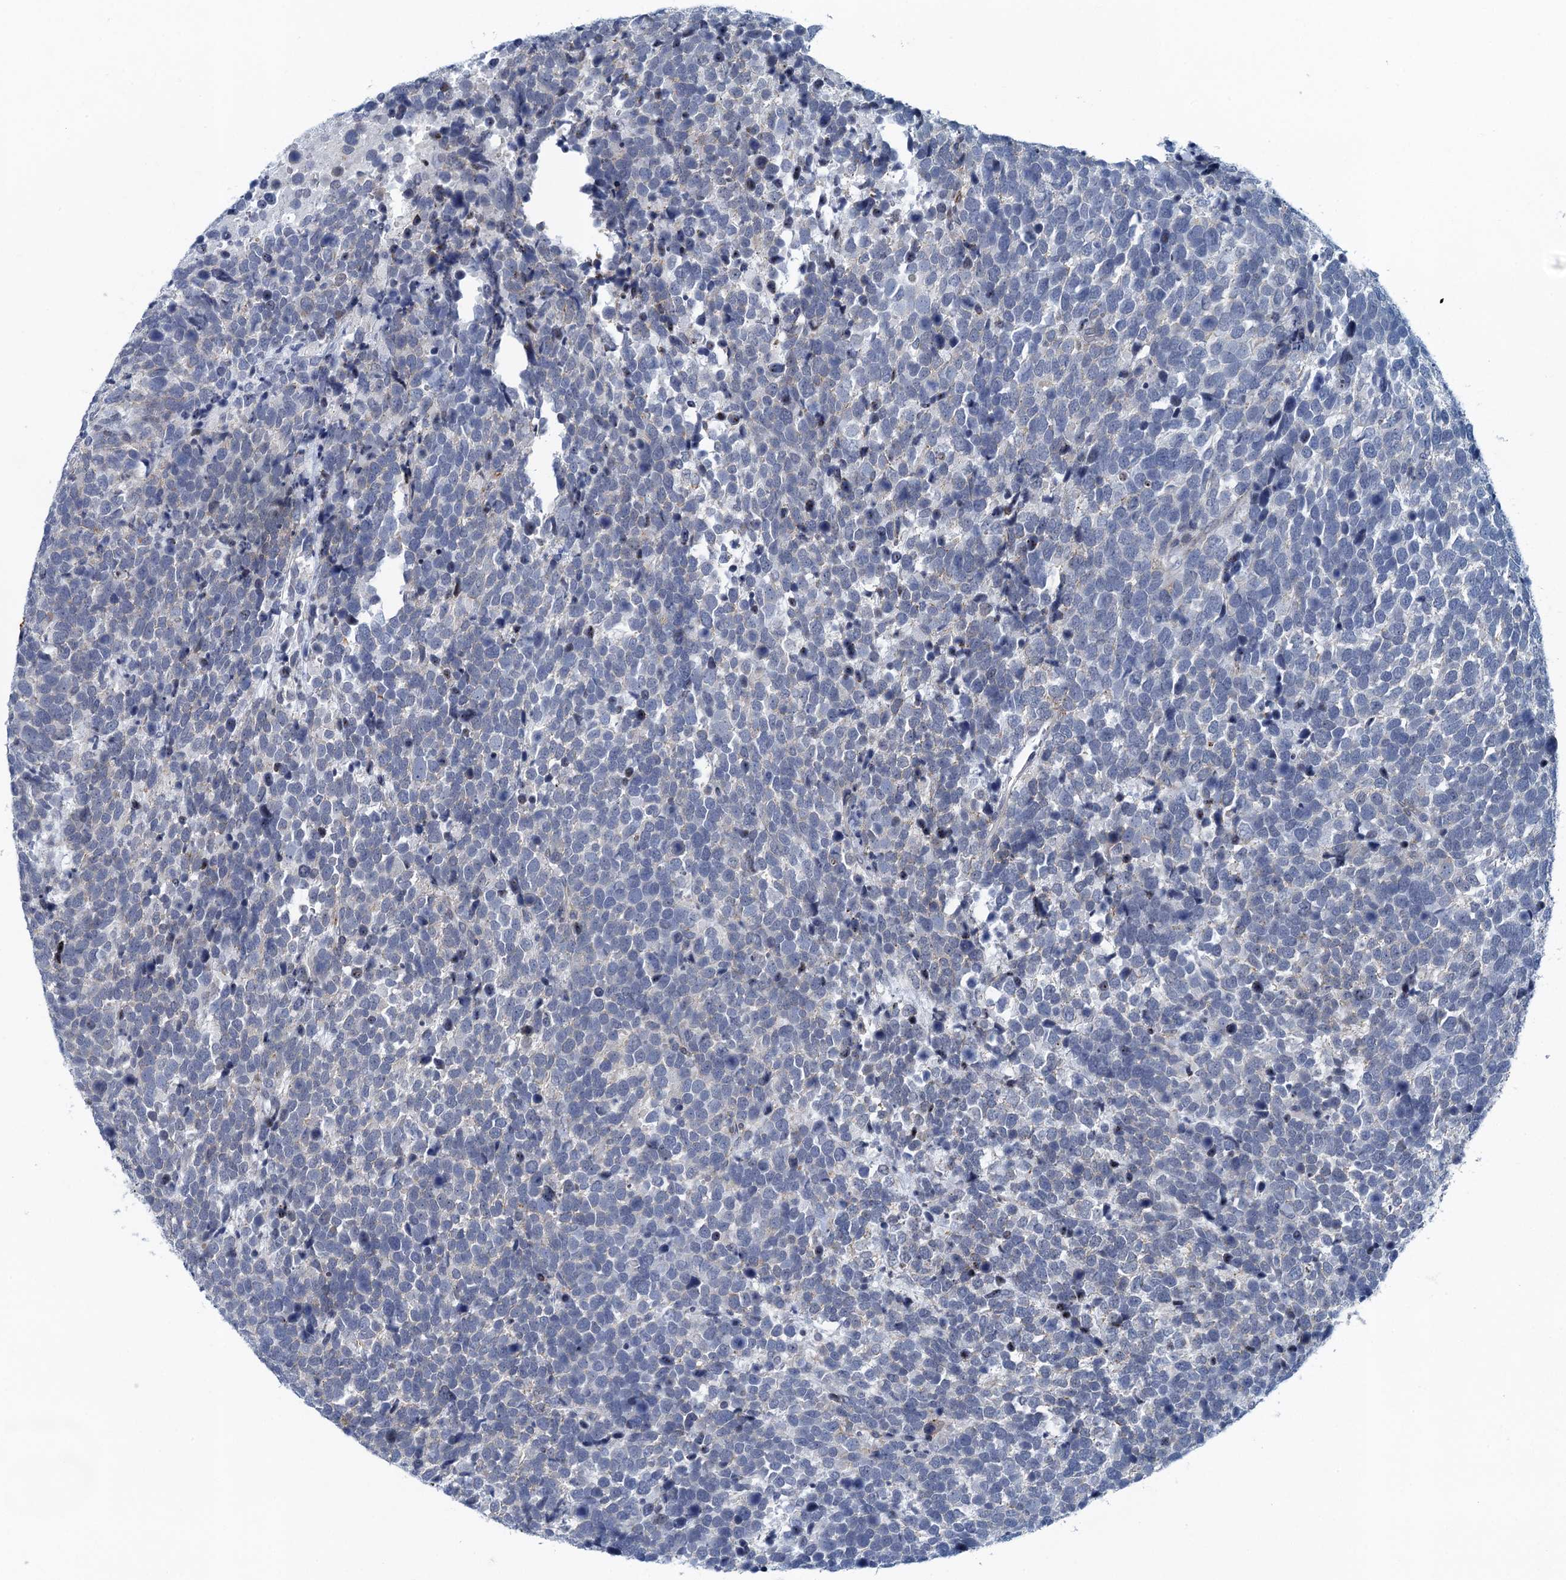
{"staining": {"intensity": "negative", "quantity": "none", "location": "none"}, "tissue": "urothelial cancer", "cell_type": "Tumor cells", "image_type": "cancer", "snomed": [{"axis": "morphology", "description": "Urothelial carcinoma, High grade"}, {"axis": "topography", "description": "Urinary bladder"}], "caption": "This micrograph is of urothelial carcinoma (high-grade) stained with immunohistochemistry to label a protein in brown with the nuclei are counter-stained blue. There is no expression in tumor cells. (IHC, brightfield microscopy, high magnification).", "gene": "ALG2", "patient": {"sex": "female", "age": 82}}